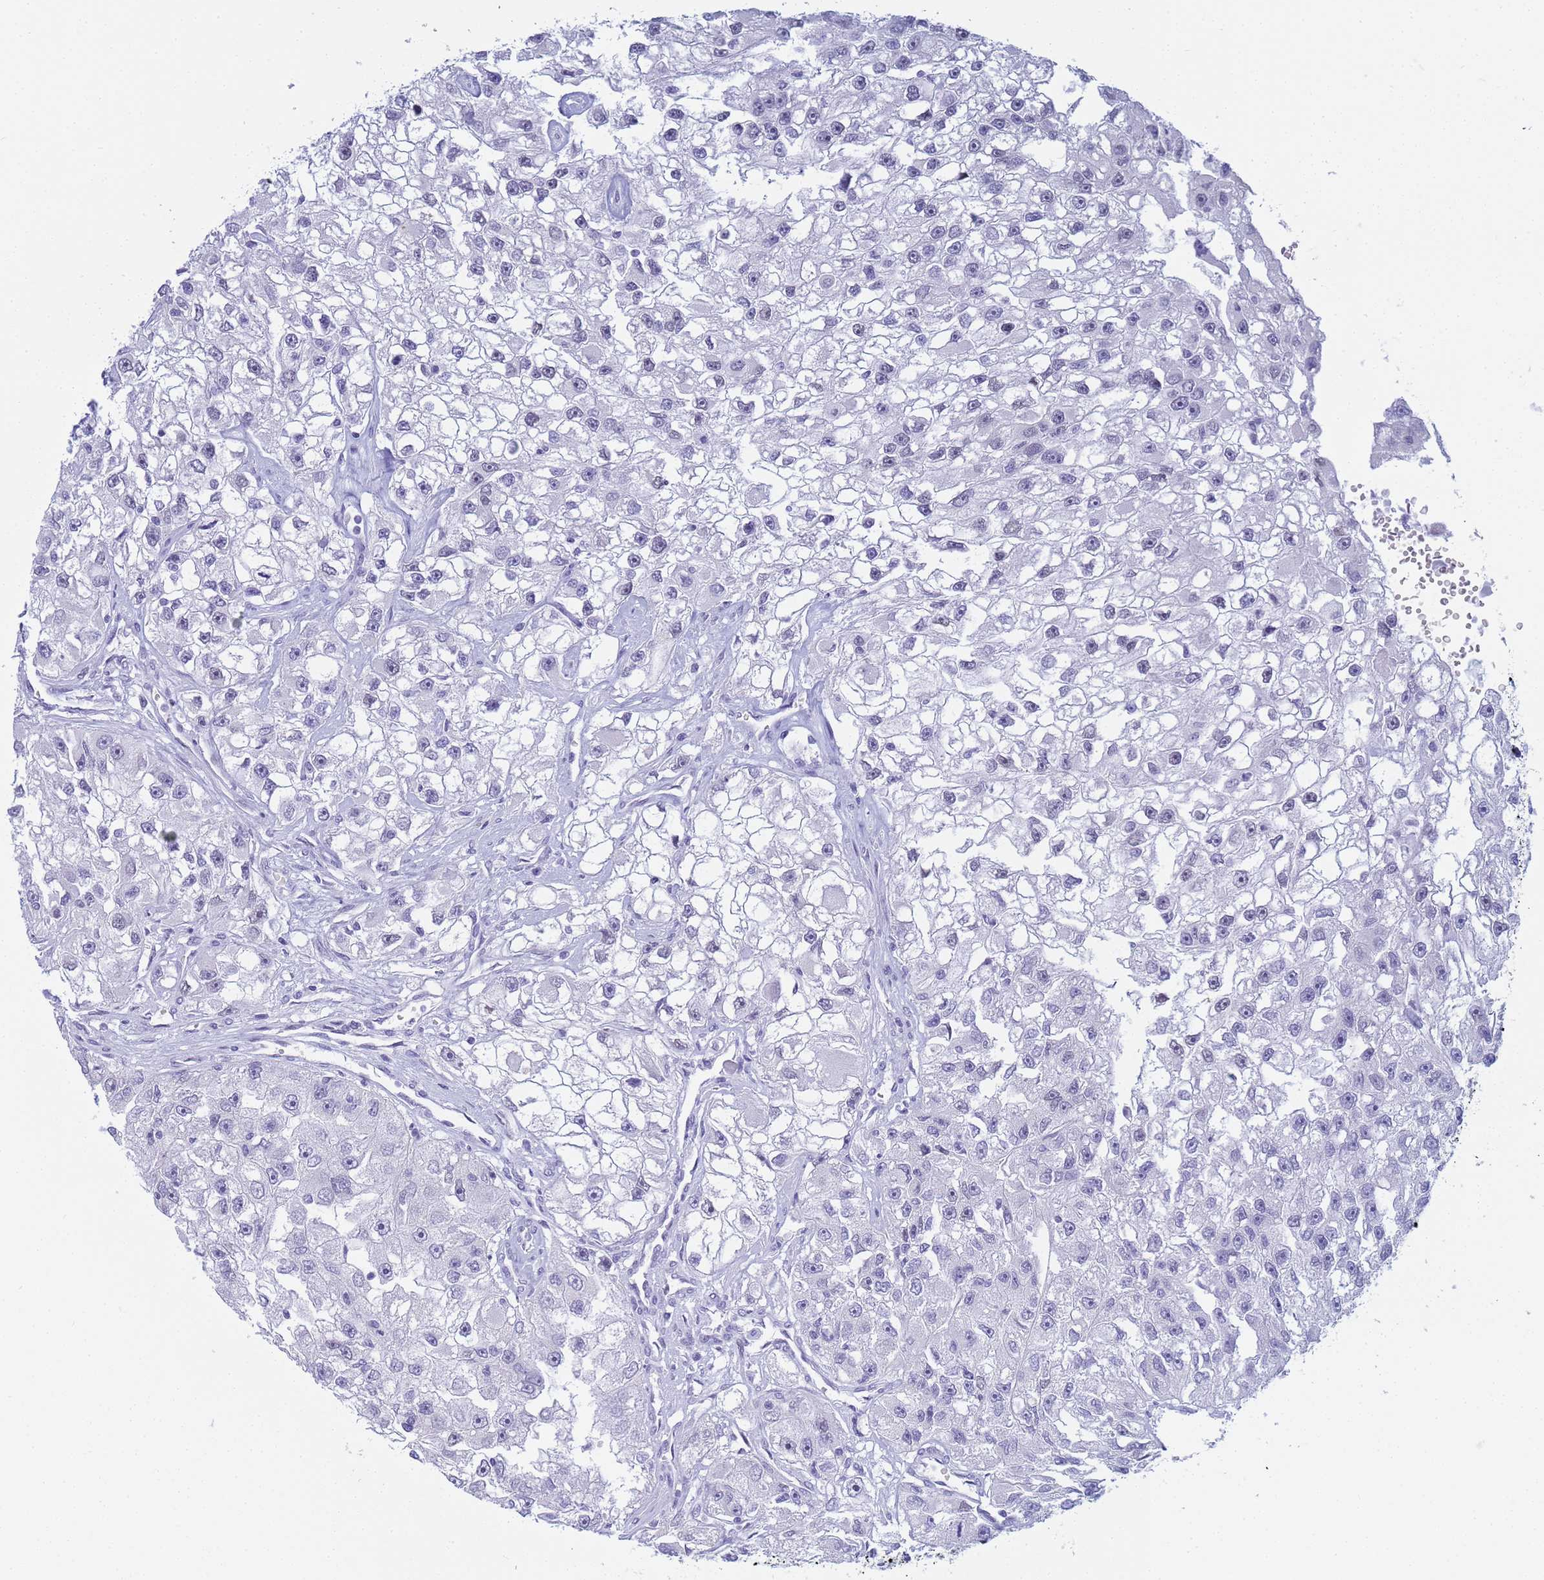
{"staining": {"intensity": "negative", "quantity": "none", "location": "none"}, "tissue": "renal cancer", "cell_type": "Tumor cells", "image_type": "cancer", "snomed": [{"axis": "morphology", "description": "Adenocarcinoma, NOS"}, {"axis": "topography", "description": "Kidney"}], "caption": "This is a photomicrograph of immunohistochemistry (IHC) staining of renal cancer (adenocarcinoma), which shows no staining in tumor cells.", "gene": "SNX20", "patient": {"sex": "male", "age": 63}}